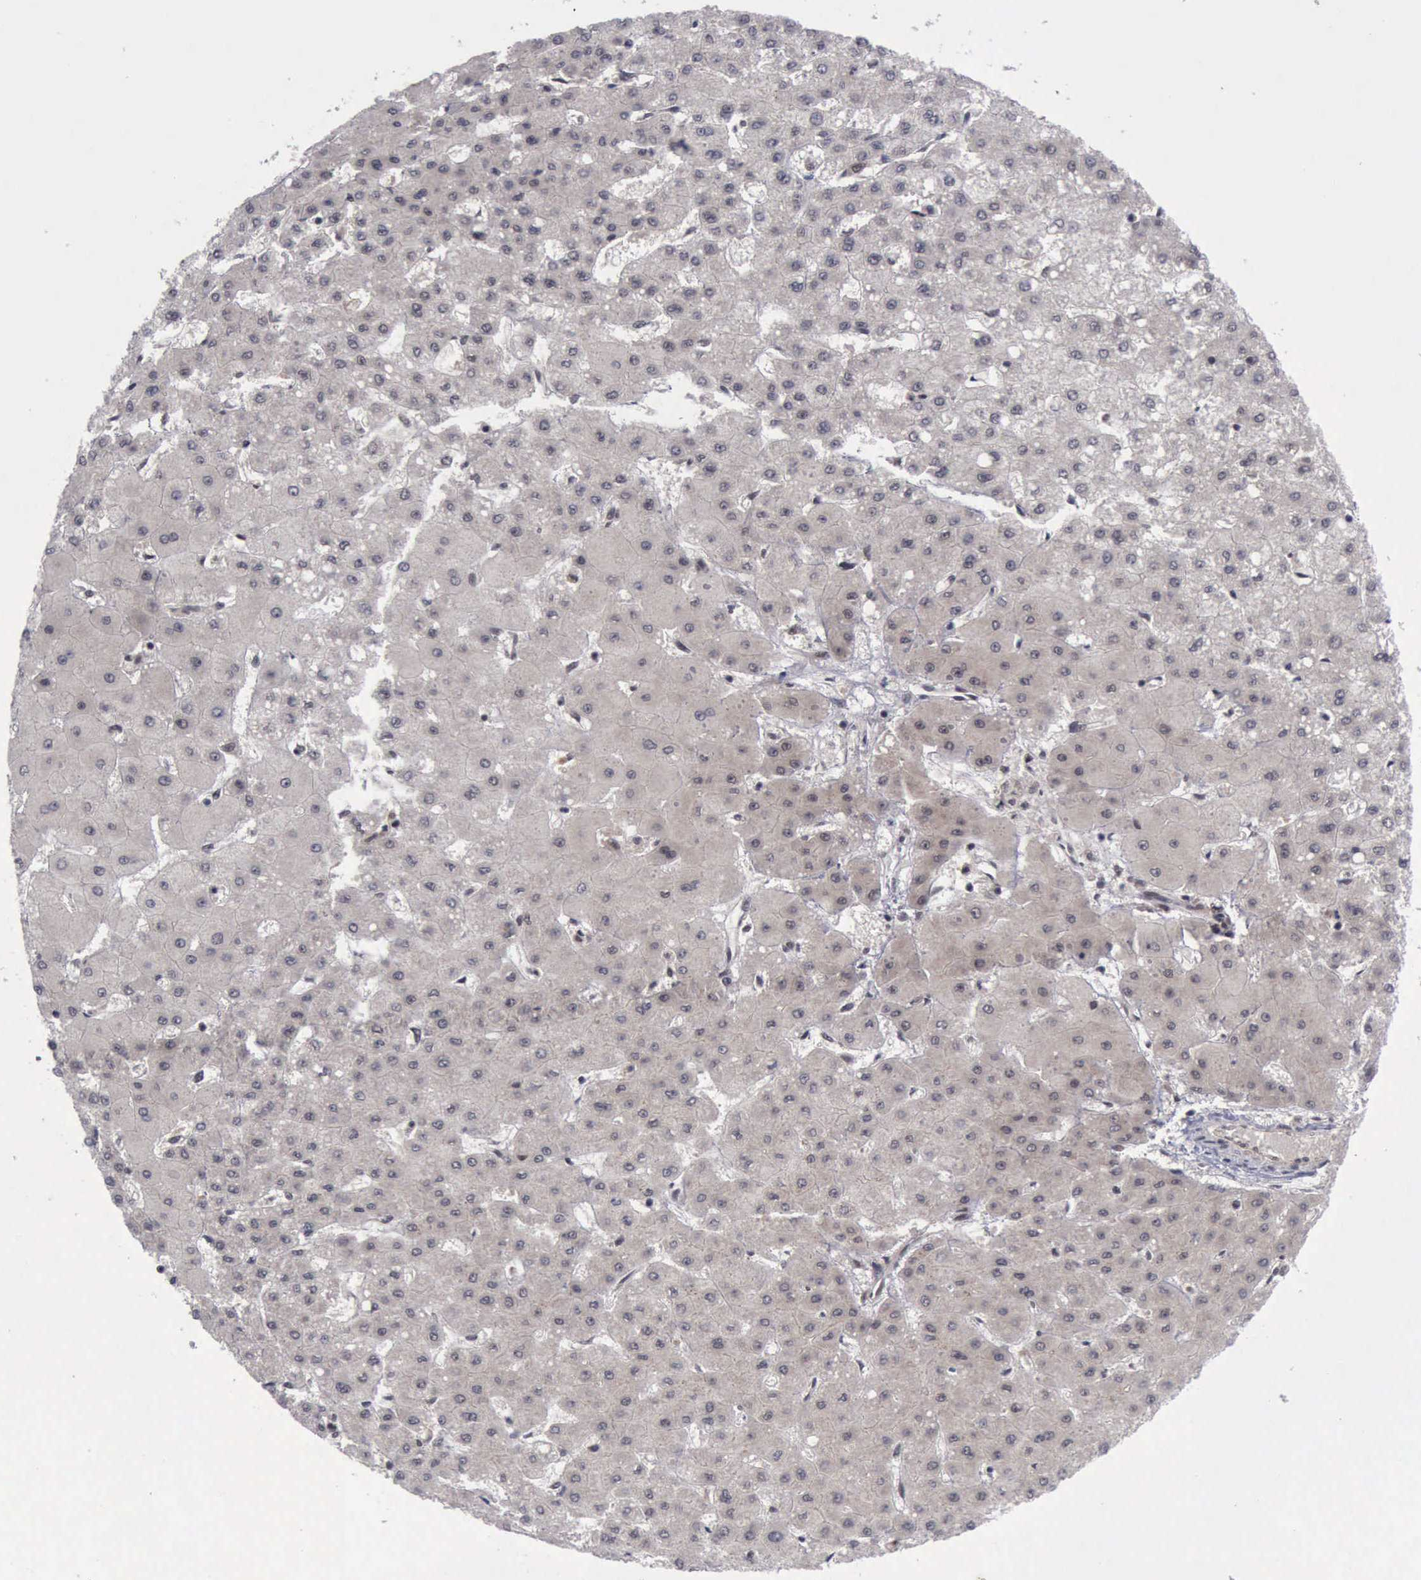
{"staining": {"intensity": "weak", "quantity": ">75%", "location": "nuclear"}, "tissue": "liver cancer", "cell_type": "Tumor cells", "image_type": "cancer", "snomed": [{"axis": "morphology", "description": "Carcinoma, Hepatocellular, NOS"}, {"axis": "topography", "description": "Liver"}], "caption": "An IHC image of neoplastic tissue is shown. Protein staining in brown labels weak nuclear positivity in liver cancer within tumor cells.", "gene": "ATM", "patient": {"sex": "female", "age": 52}}